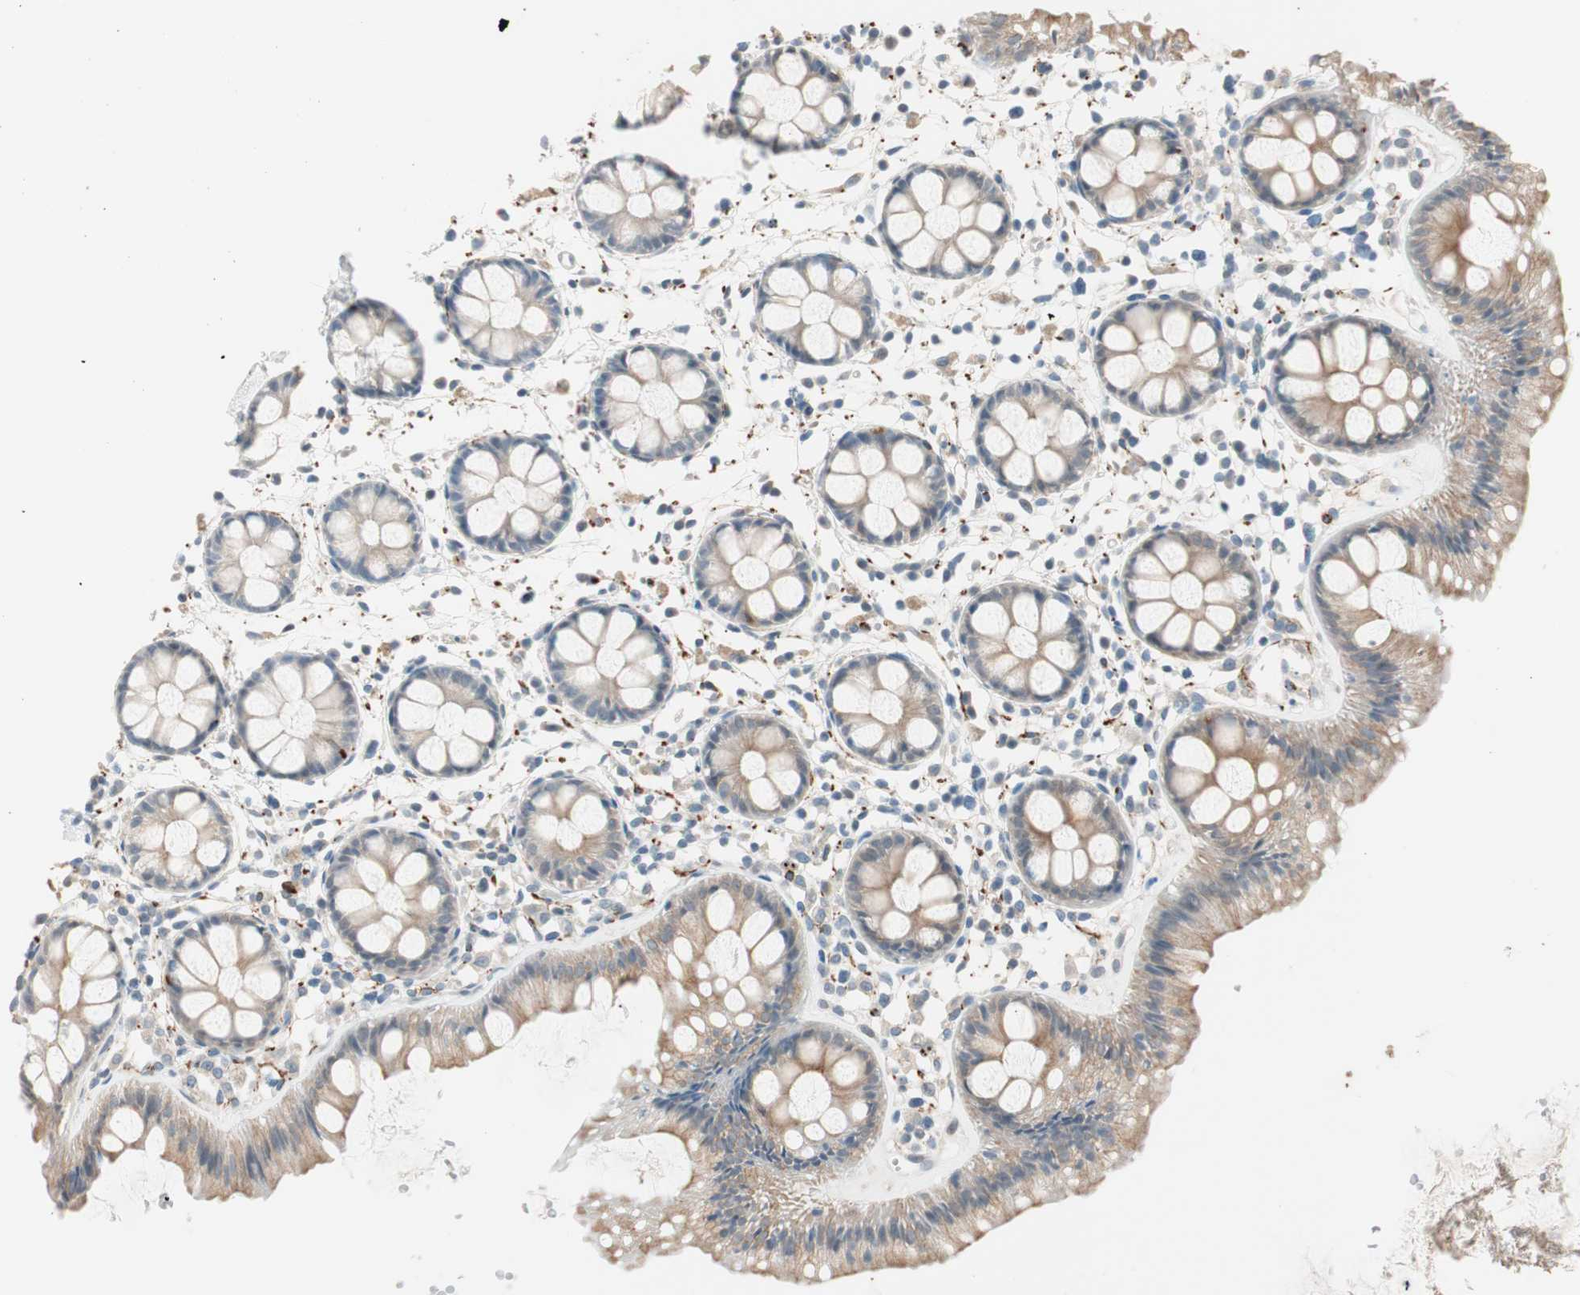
{"staining": {"intensity": "weak", "quantity": ">75%", "location": "cytoplasmic/membranous"}, "tissue": "rectum", "cell_type": "Glandular cells", "image_type": "normal", "snomed": [{"axis": "morphology", "description": "Normal tissue, NOS"}, {"axis": "topography", "description": "Rectum"}], "caption": "High-magnification brightfield microscopy of benign rectum stained with DAB (3,3'-diaminobenzidine) (brown) and counterstained with hematoxylin (blue). glandular cells exhibit weak cytoplasmic/membranous expression is seen in about>75% of cells.", "gene": "GNAO1", "patient": {"sex": "female", "age": 66}}